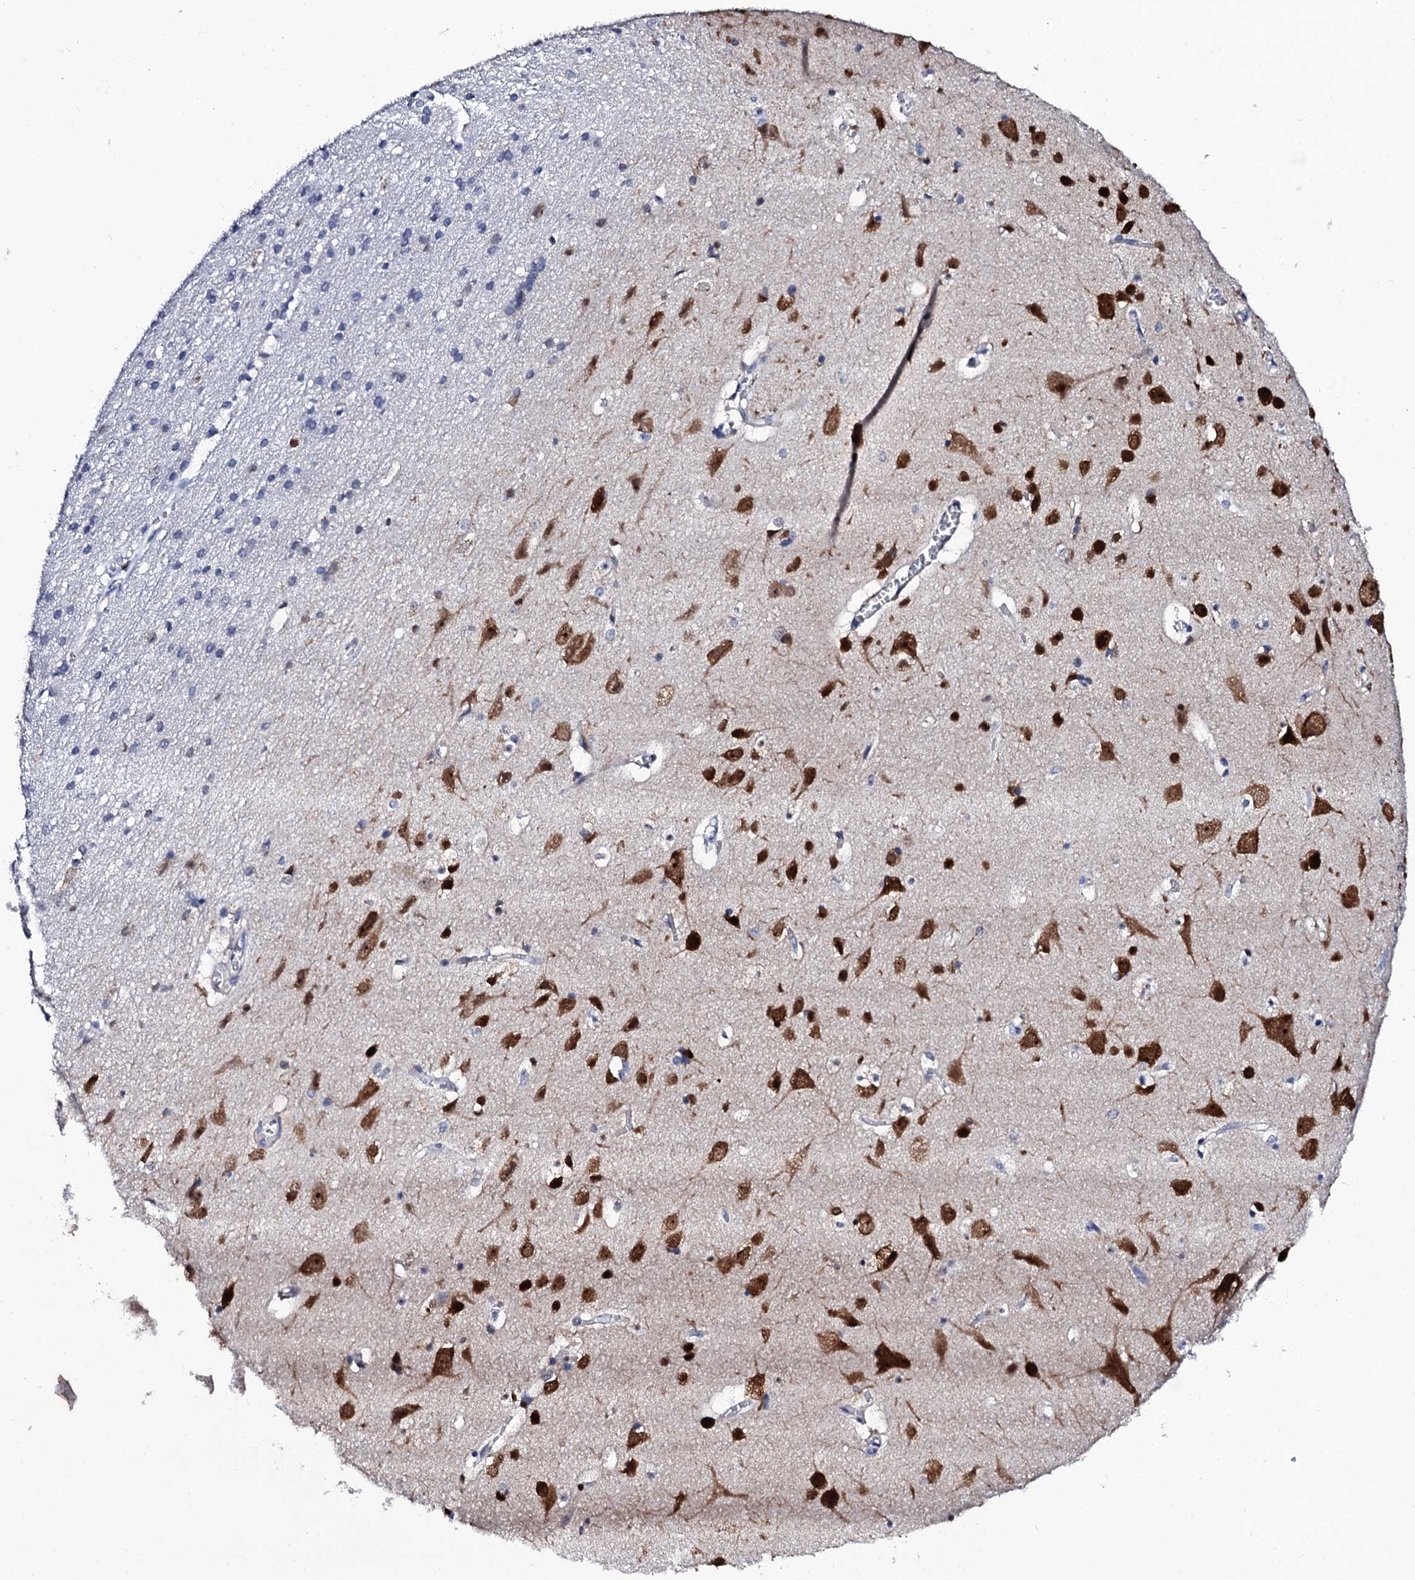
{"staining": {"intensity": "negative", "quantity": "none", "location": "none"}, "tissue": "cerebral cortex", "cell_type": "Endothelial cells", "image_type": "normal", "snomed": [{"axis": "morphology", "description": "Normal tissue, NOS"}, {"axis": "topography", "description": "Cerebral cortex"}], "caption": "This is an IHC histopathology image of unremarkable cerebral cortex. There is no expression in endothelial cells.", "gene": "NPM2", "patient": {"sex": "male", "age": 54}}